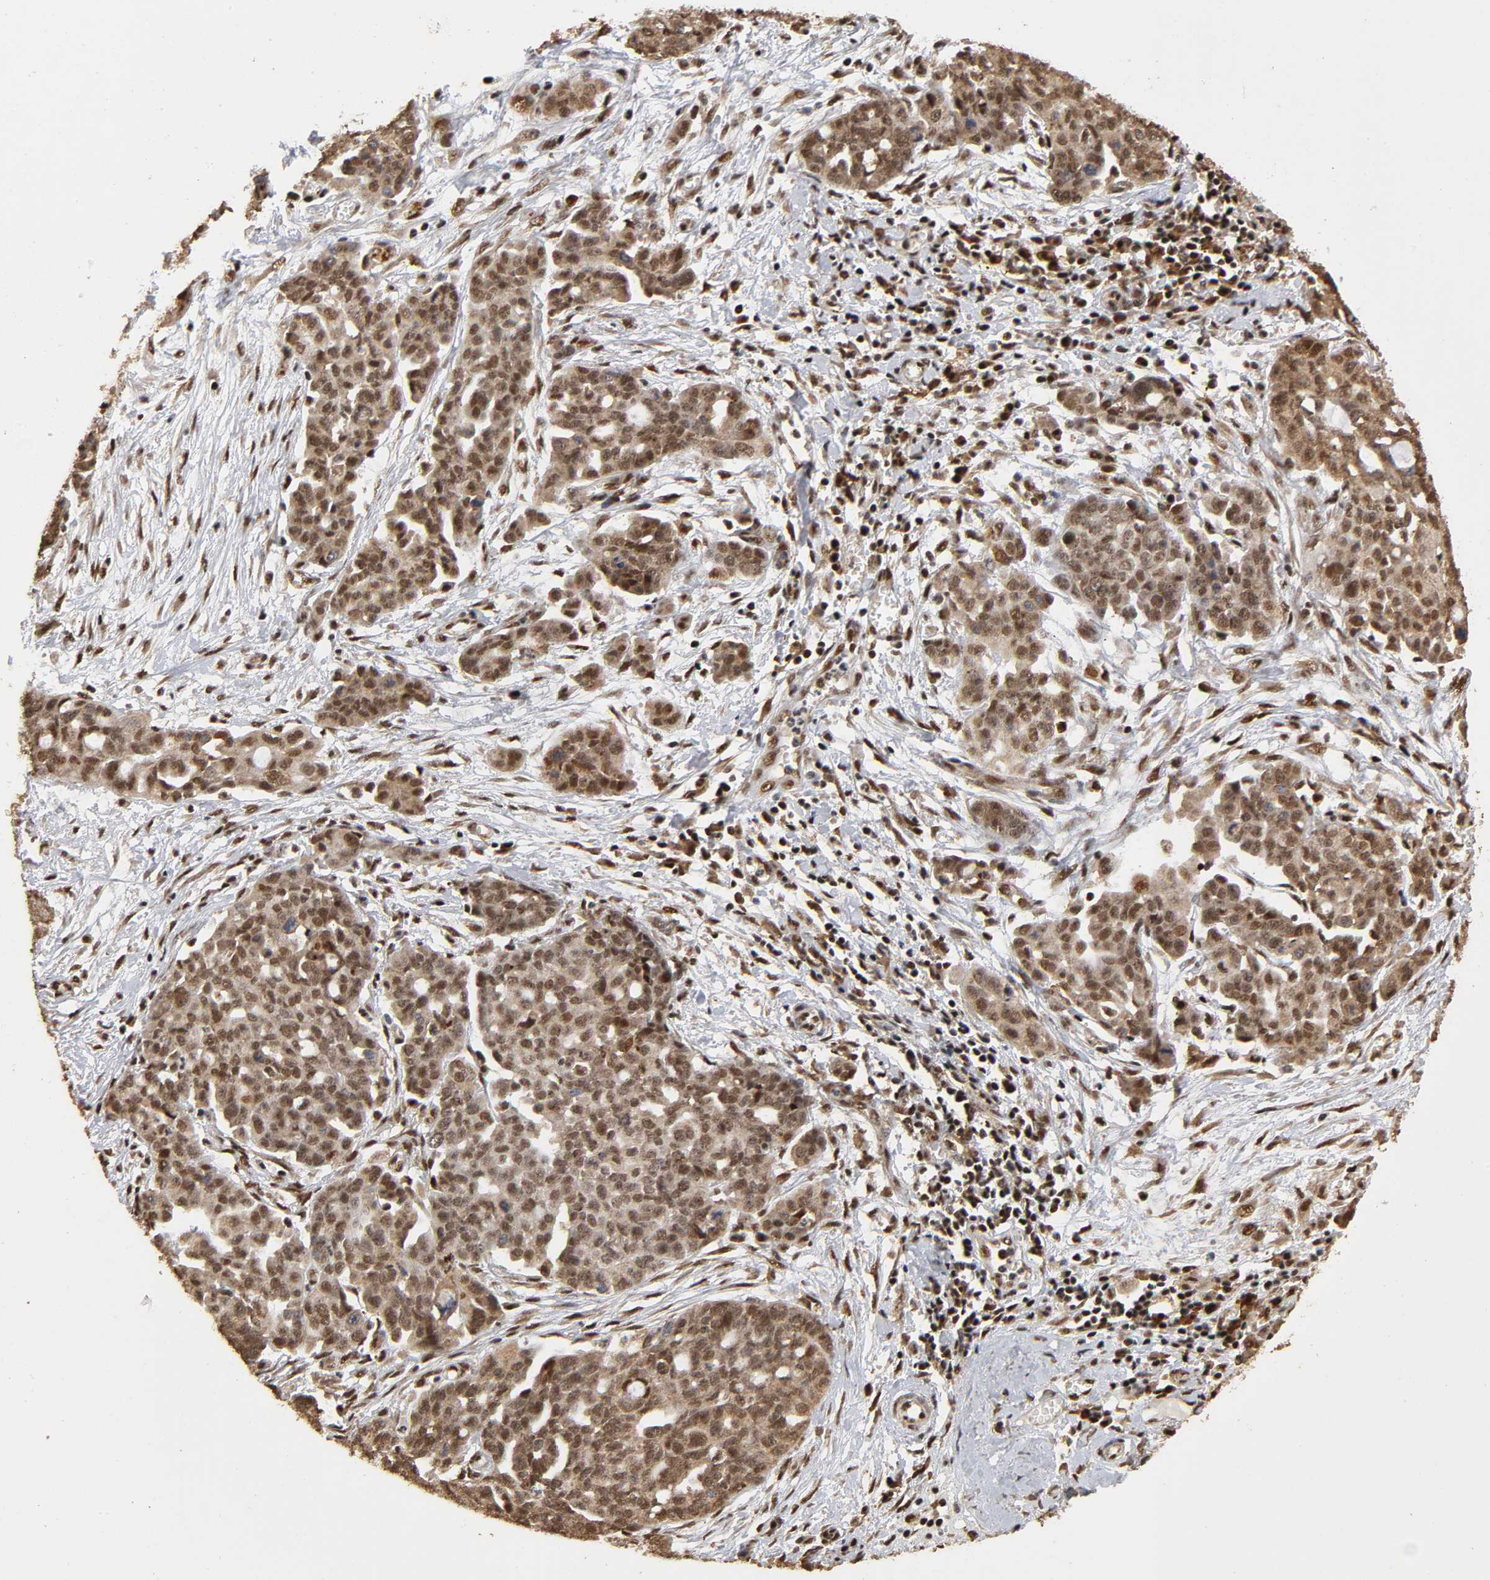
{"staining": {"intensity": "strong", "quantity": ">75%", "location": "cytoplasmic/membranous,nuclear"}, "tissue": "ovarian cancer", "cell_type": "Tumor cells", "image_type": "cancer", "snomed": [{"axis": "morphology", "description": "Cystadenocarcinoma, serous, NOS"}, {"axis": "topography", "description": "Soft tissue"}, {"axis": "topography", "description": "Ovary"}], "caption": "Human ovarian serous cystadenocarcinoma stained with a brown dye shows strong cytoplasmic/membranous and nuclear positive positivity in approximately >75% of tumor cells.", "gene": "RNF122", "patient": {"sex": "female", "age": 57}}